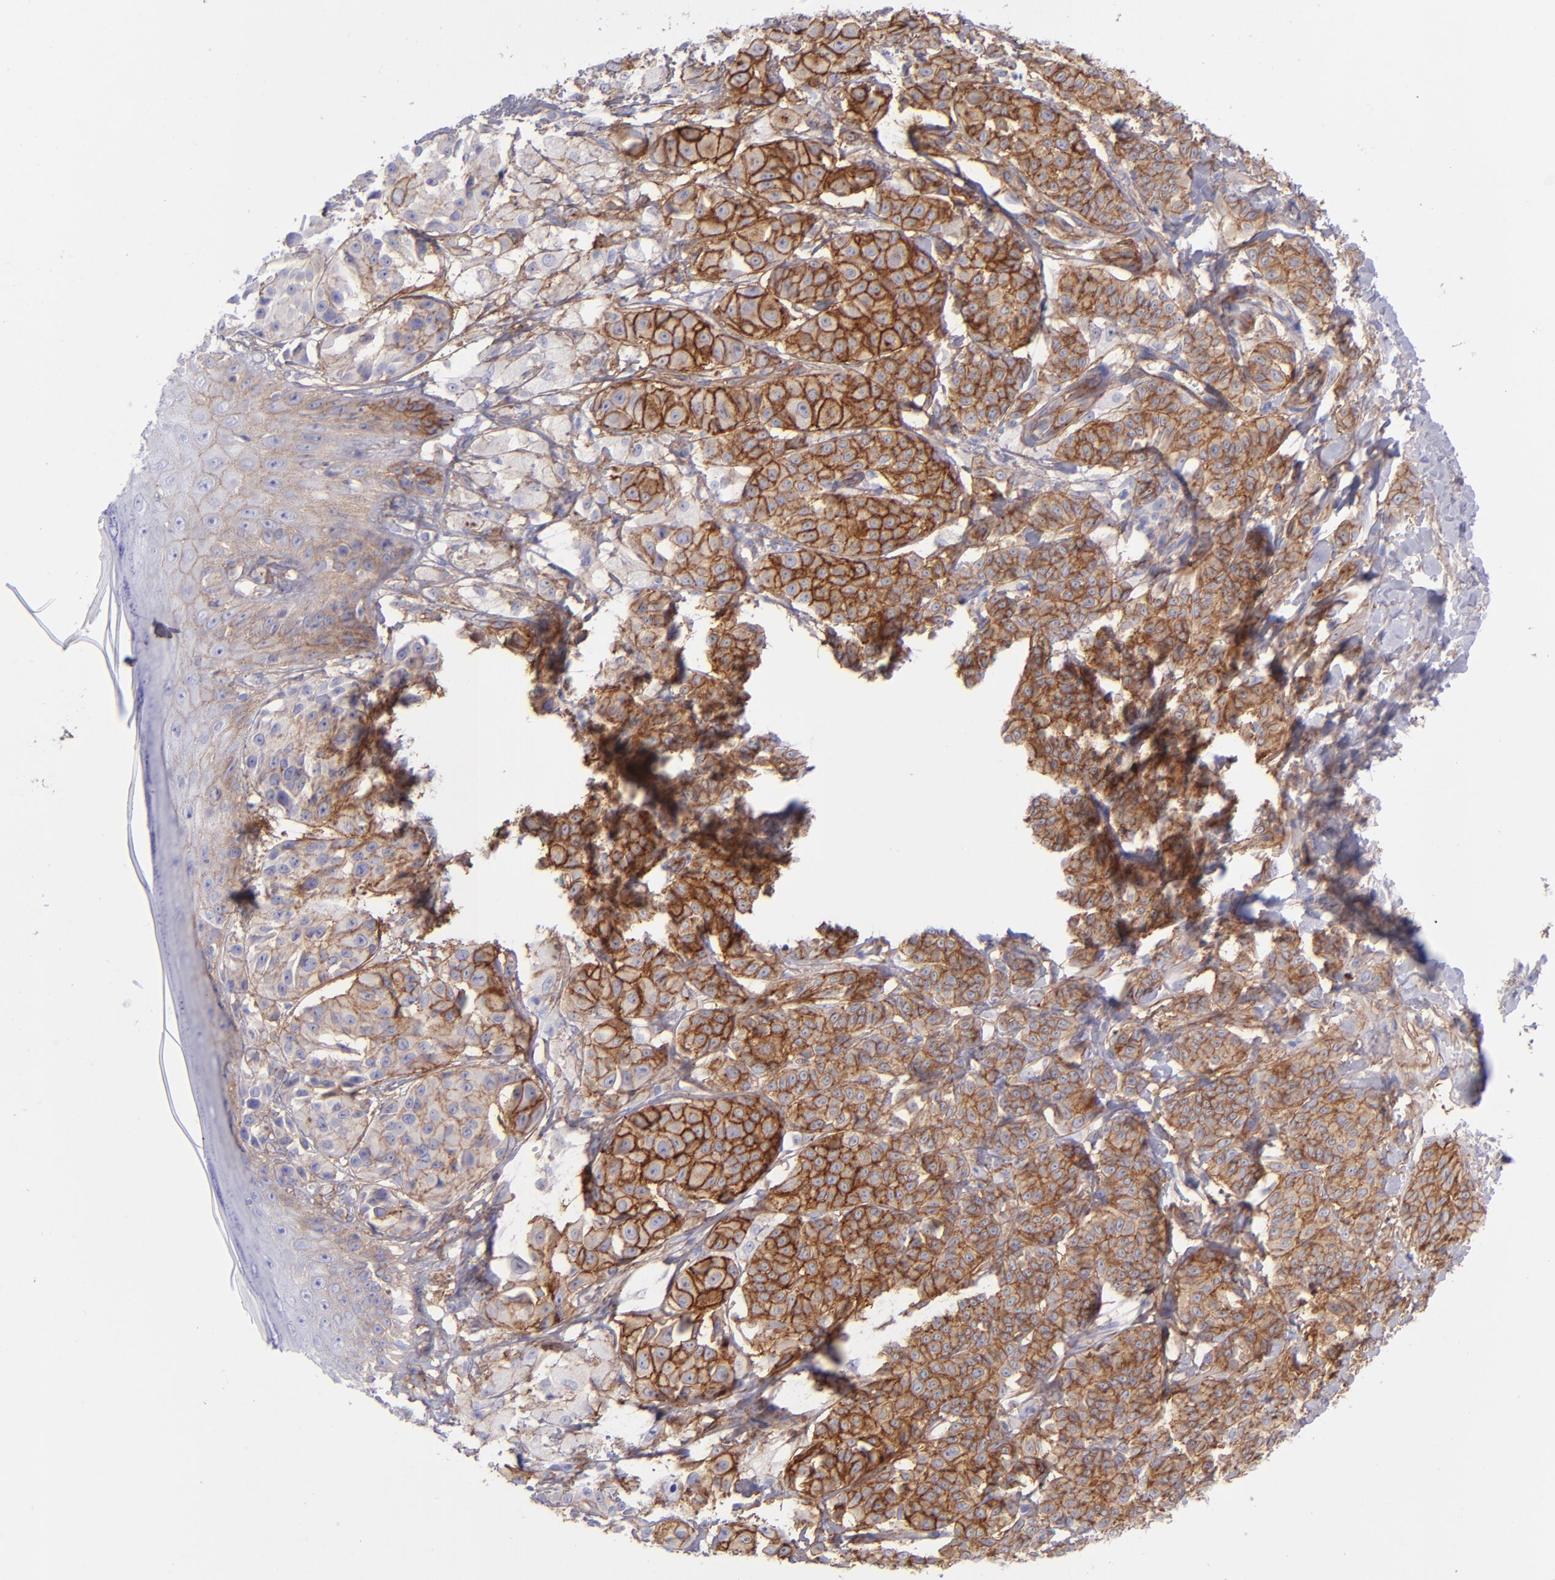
{"staining": {"intensity": "moderate", "quantity": ">75%", "location": "cytoplasmic/membranous"}, "tissue": "melanoma", "cell_type": "Tumor cells", "image_type": "cancer", "snomed": [{"axis": "morphology", "description": "Malignant melanoma, NOS"}, {"axis": "topography", "description": "Skin"}], "caption": "Tumor cells display medium levels of moderate cytoplasmic/membranous positivity in about >75% of cells in melanoma.", "gene": "ITGAV", "patient": {"sex": "male", "age": 76}}